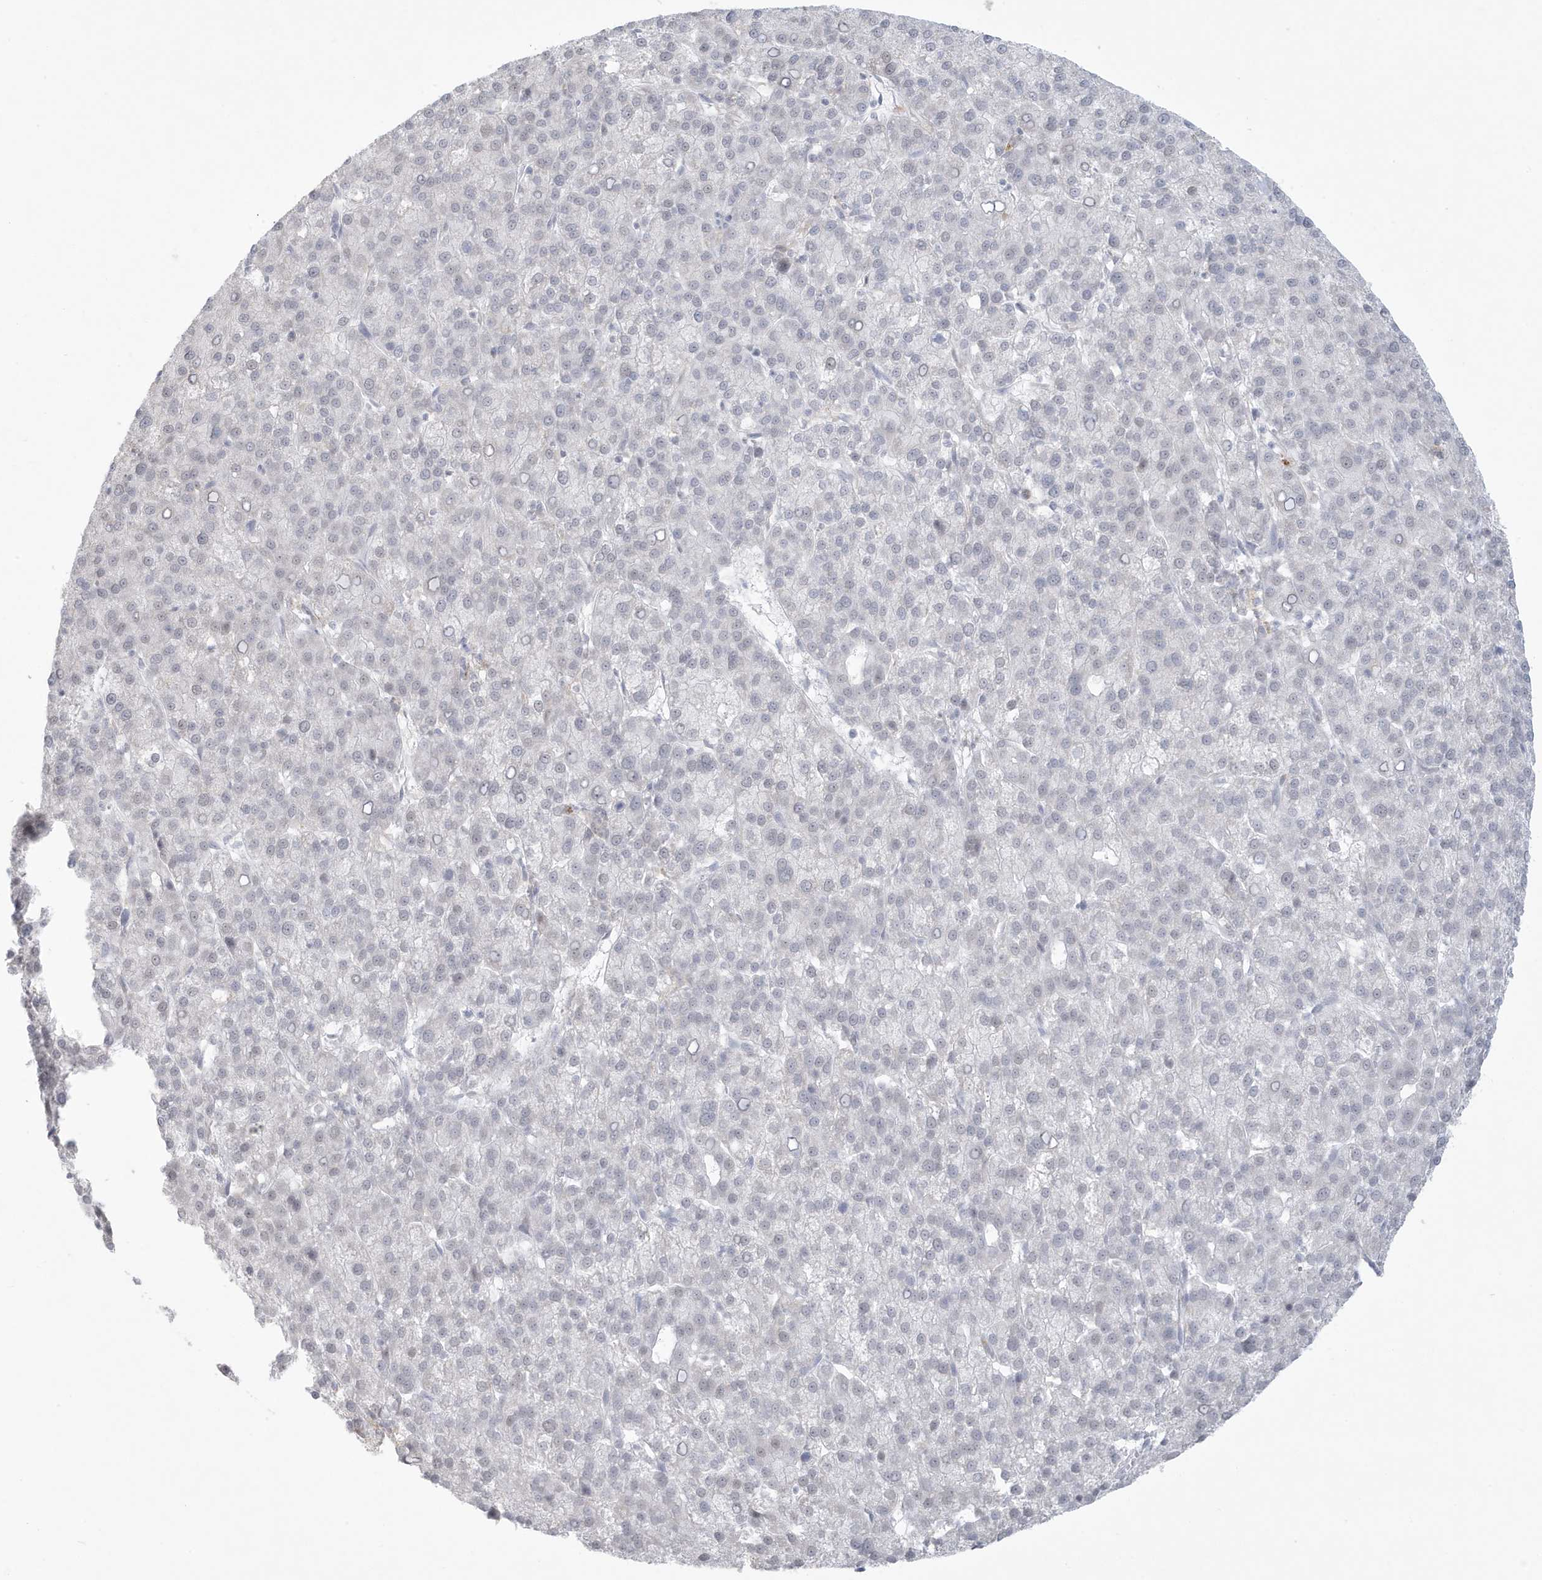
{"staining": {"intensity": "negative", "quantity": "none", "location": "none"}, "tissue": "liver cancer", "cell_type": "Tumor cells", "image_type": "cancer", "snomed": [{"axis": "morphology", "description": "Carcinoma, Hepatocellular, NOS"}, {"axis": "topography", "description": "Liver"}], "caption": "Tumor cells are negative for brown protein staining in liver hepatocellular carcinoma.", "gene": "HERC6", "patient": {"sex": "female", "age": 58}}